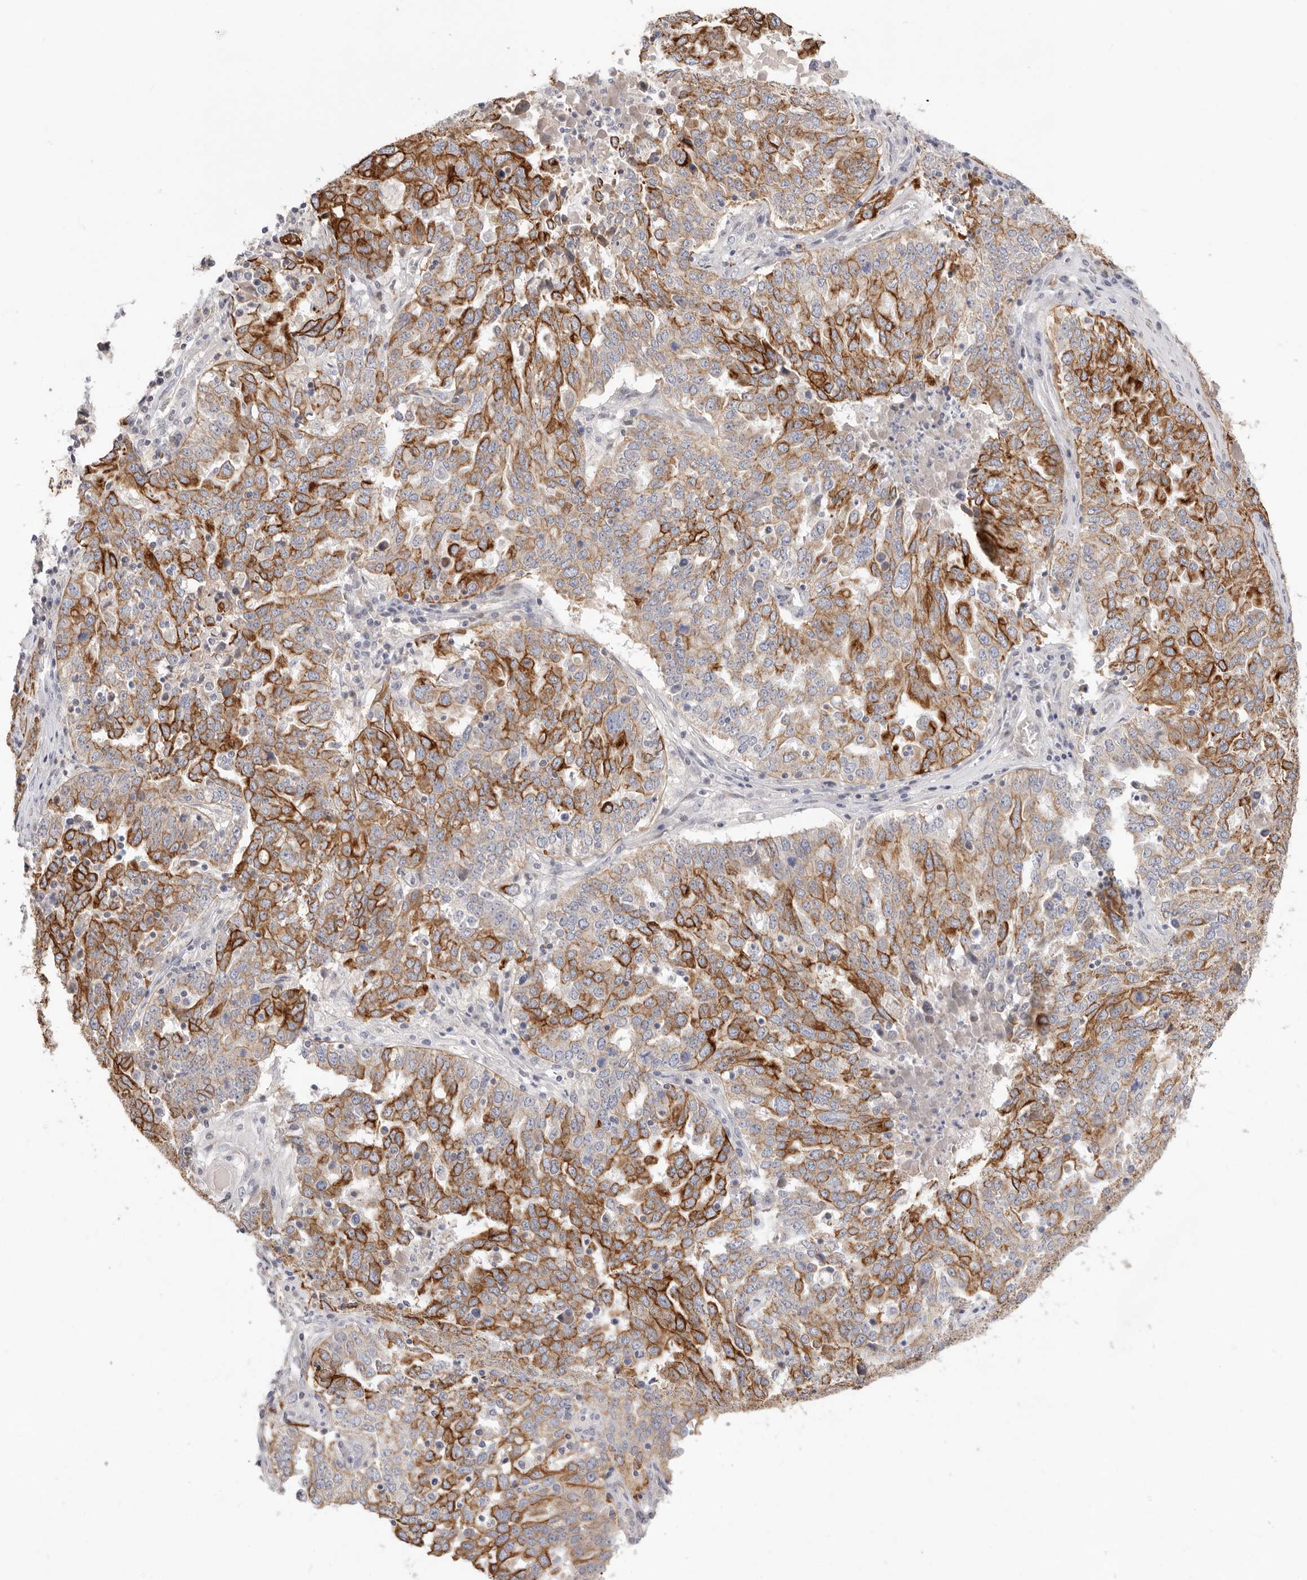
{"staining": {"intensity": "strong", "quantity": "25%-75%", "location": "cytoplasmic/membranous"}, "tissue": "ovarian cancer", "cell_type": "Tumor cells", "image_type": "cancer", "snomed": [{"axis": "morphology", "description": "Carcinoma, endometroid"}, {"axis": "topography", "description": "Ovary"}], "caption": "Immunohistochemistry (DAB) staining of ovarian cancer (endometroid carcinoma) displays strong cytoplasmic/membranous protein staining in about 25%-75% of tumor cells. Using DAB (3,3'-diaminobenzidine) (brown) and hematoxylin (blue) stains, captured at high magnification using brightfield microscopy.", "gene": "USH1C", "patient": {"sex": "female", "age": 62}}